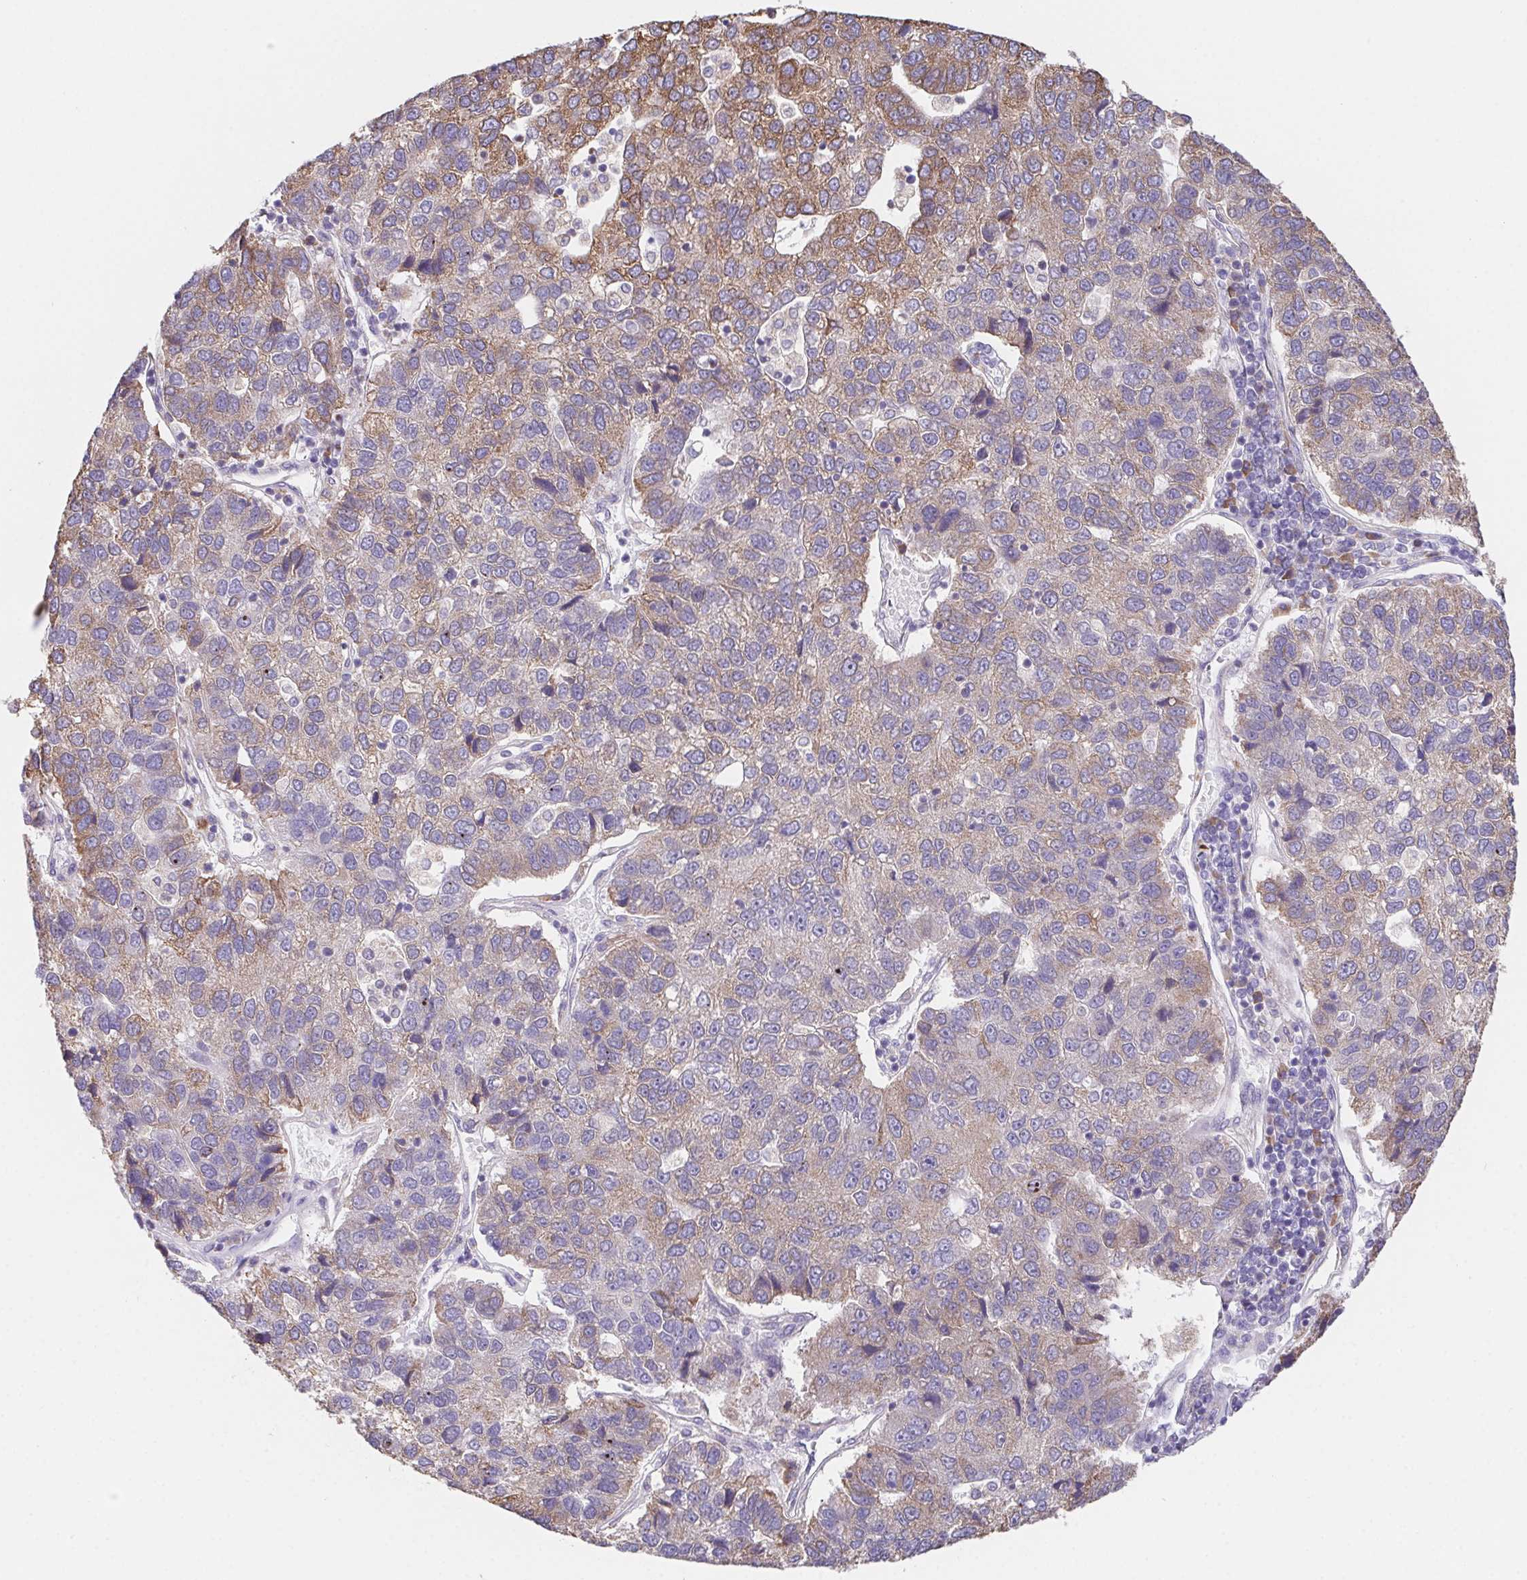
{"staining": {"intensity": "moderate", "quantity": "25%-75%", "location": "cytoplasmic/membranous"}, "tissue": "pancreatic cancer", "cell_type": "Tumor cells", "image_type": "cancer", "snomed": [{"axis": "morphology", "description": "Adenocarcinoma, NOS"}, {"axis": "topography", "description": "Pancreas"}], "caption": "Protein staining of adenocarcinoma (pancreatic) tissue displays moderate cytoplasmic/membranous expression in about 25%-75% of tumor cells.", "gene": "ADAM8", "patient": {"sex": "female", "age": 61}}